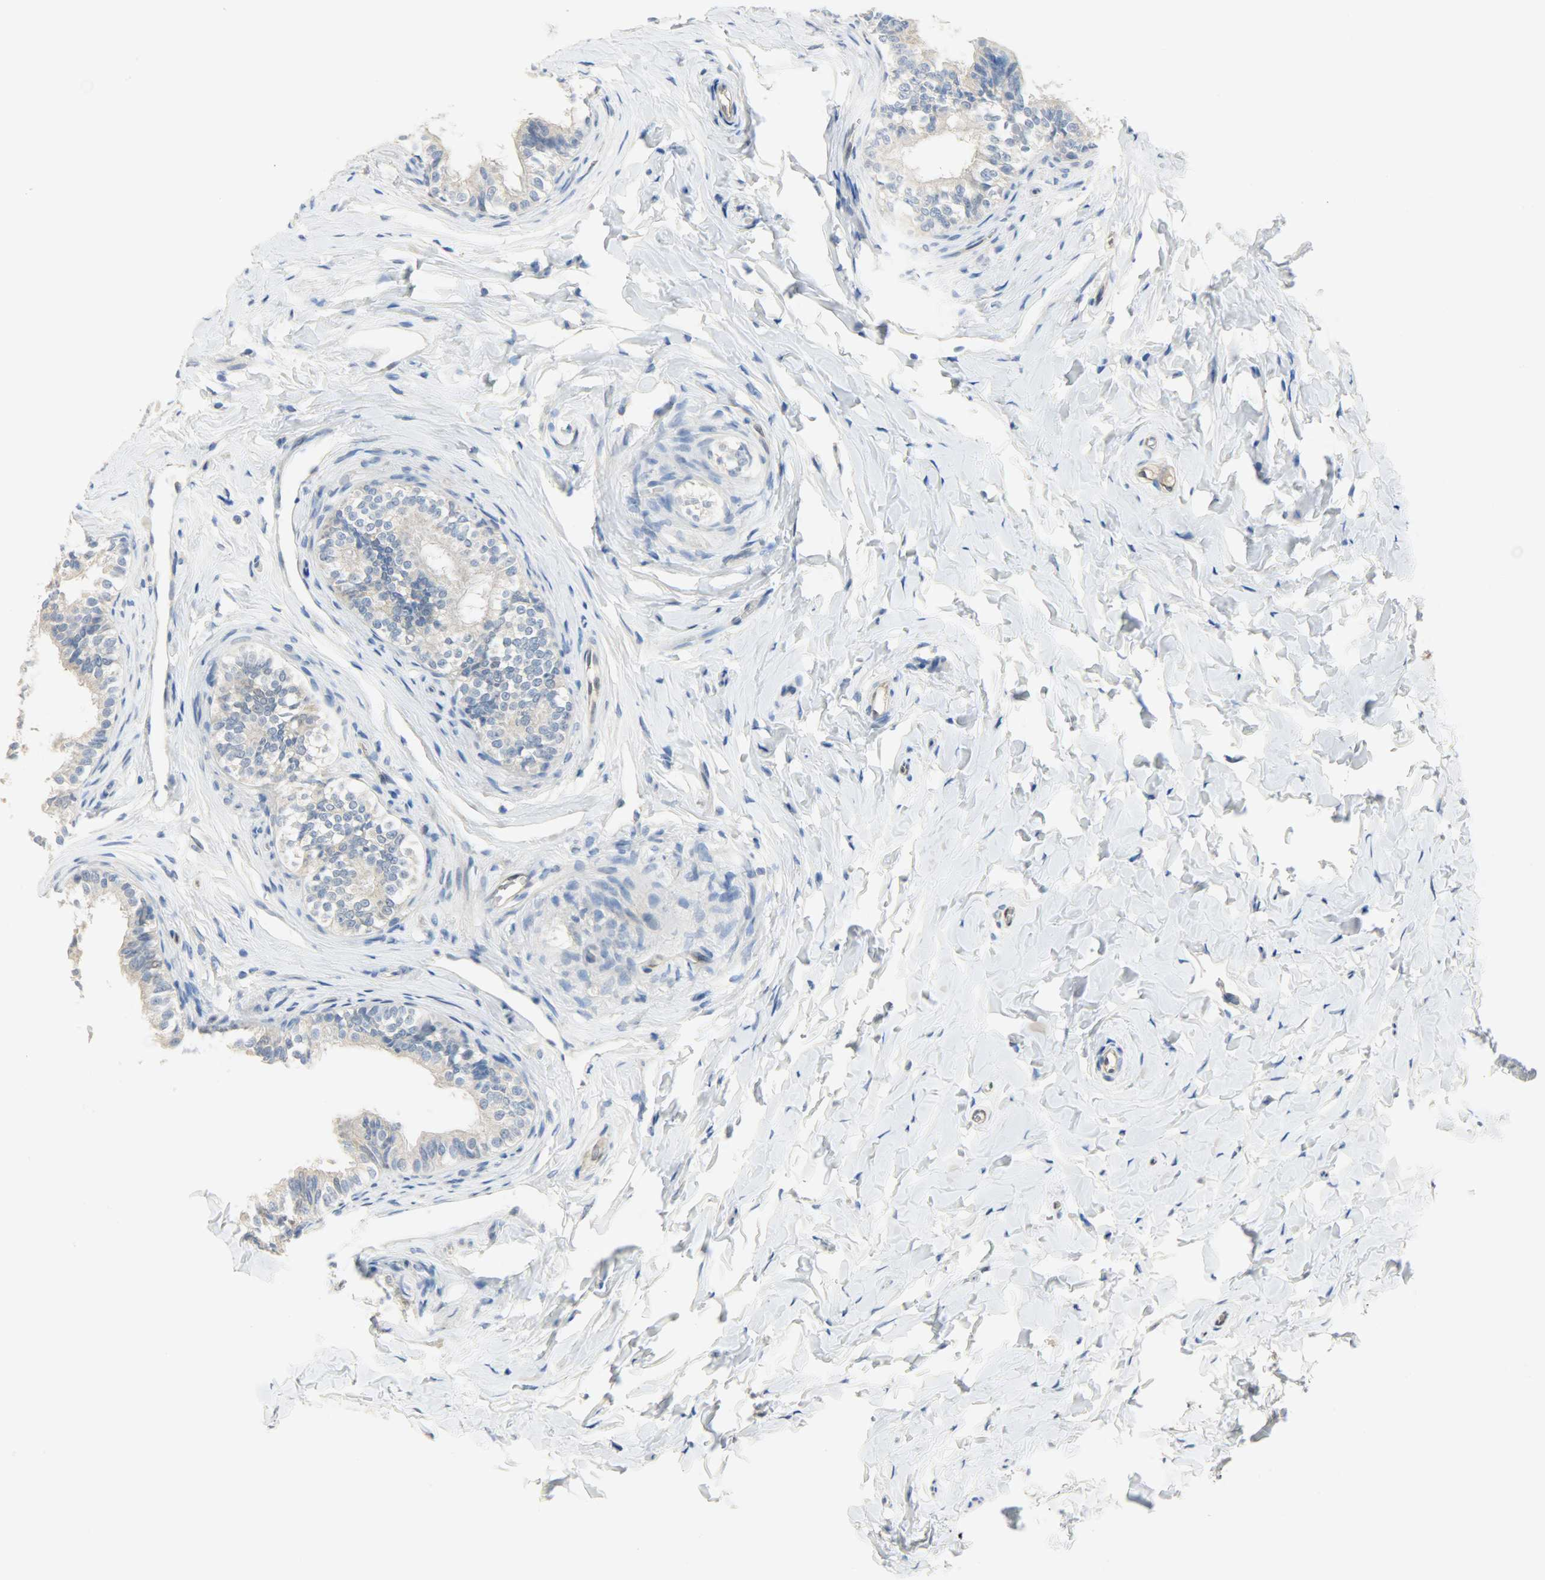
{"staining": {"intensity": "weak", "quantity": ">75%", "location": "cytoplasmic/membranous"}, "tissue": "epididymis", "cell_type": "Glandular cells", "image_type": "normal", "snomed": [{"axis": "morphology", "description": "Normal tissue, NOS"}, {"axis": "topography", "description": "Soft tissue"}, {"axis": "topography", "description": "Epididymis"}], "caption": "Brown immunohistochemical staining in normal epididymis displays weak cytoplasmic/membranous expression in approximately >75% of glandular cells. Using DAB (brown) and hematoxylin (blue) stains, captured at high magnification using brightfield microscopy.", "gene": "FKBP1A", "patient": {"sex": "male", "age": 26}}